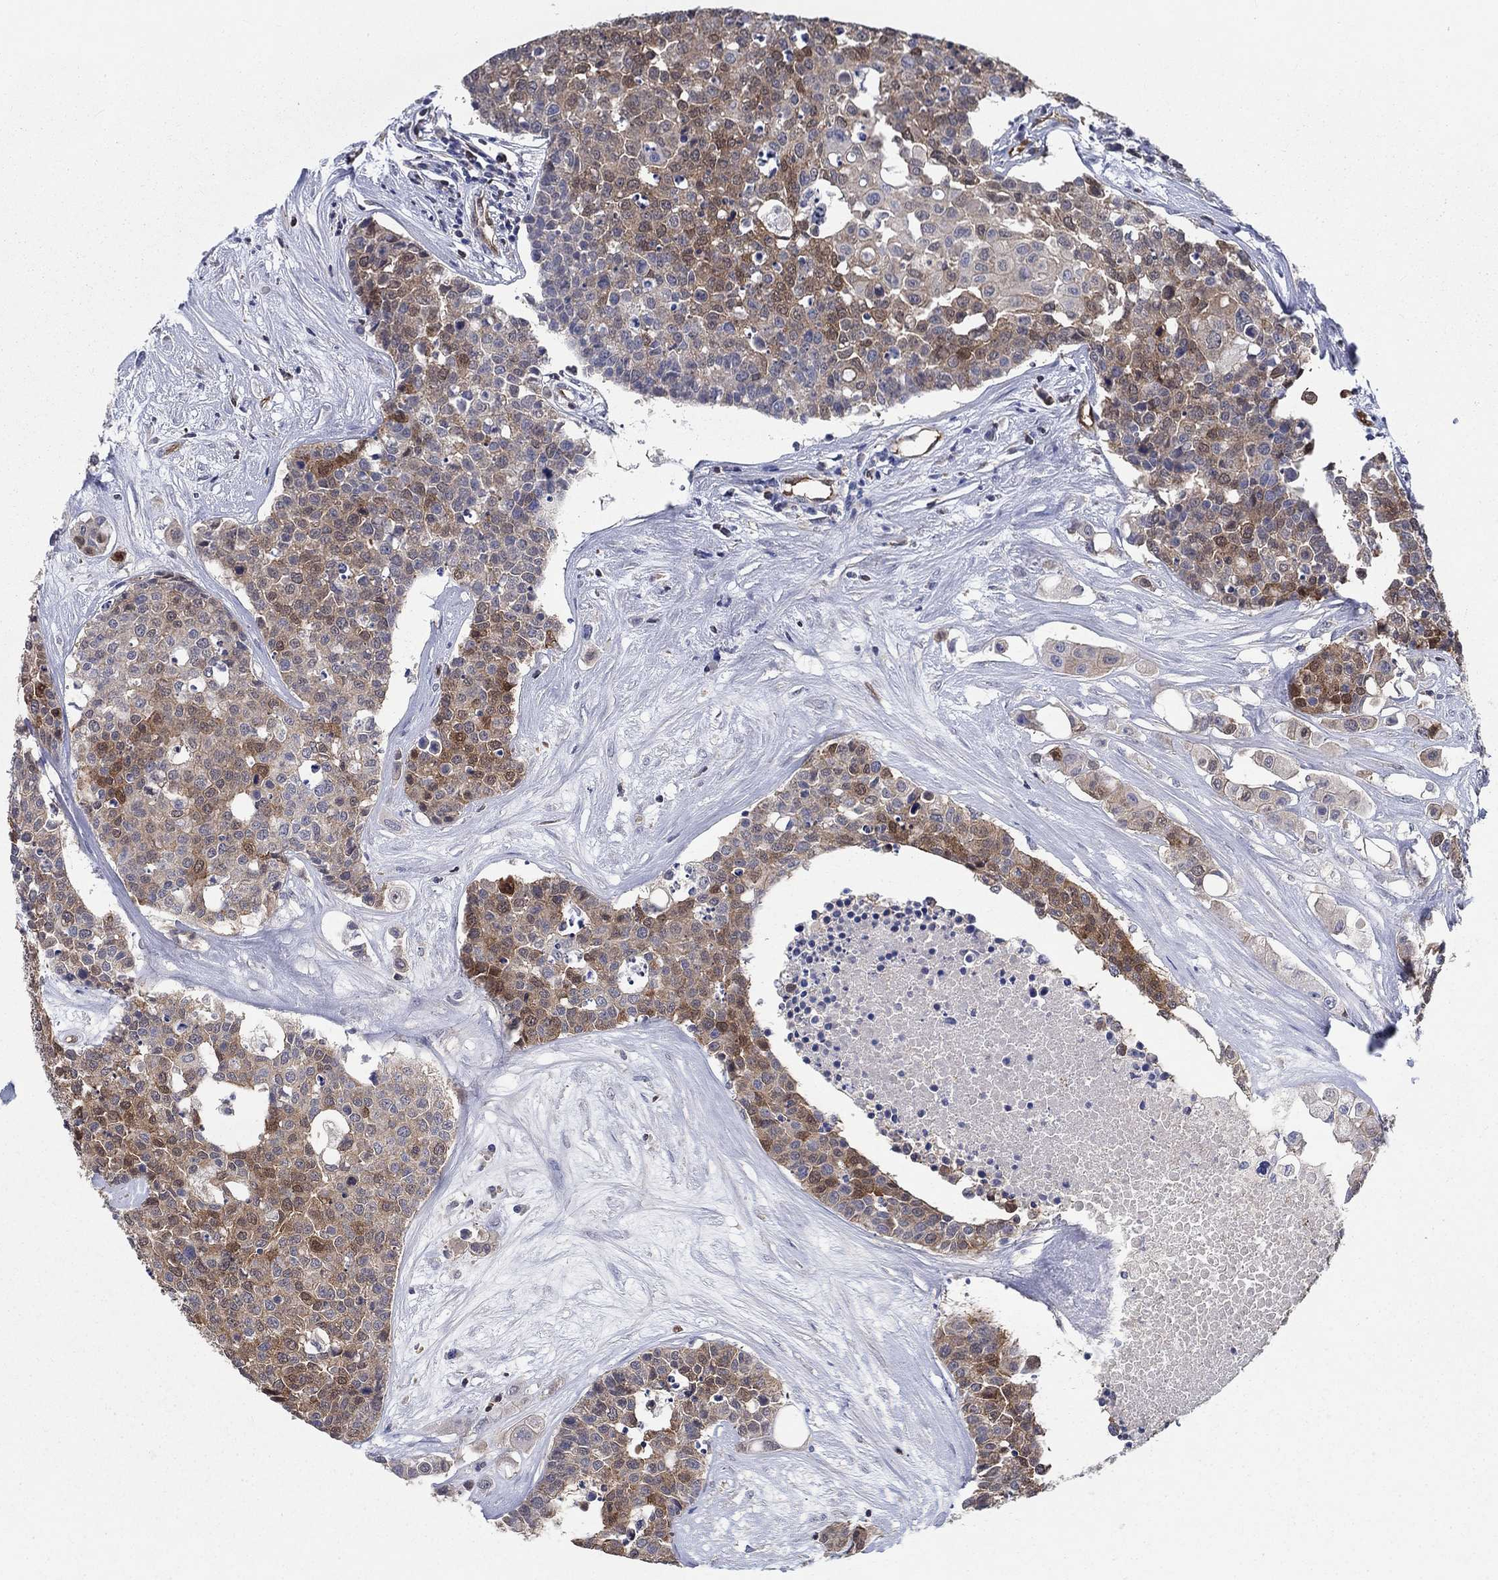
{"staining": {"intensity": "moderate", "quantity": "<25%", "location": "cytoplasmic/membranous,nuclear"}, "tissue": "carcinoid", "cell_type": "Tumor cells", "image_type": "cancer", "snomed": [{"axis": "morphology", "description": "Carcinoid, malignant, NOS"}, {"axis": "topography", "description": "Colon"}], "caption": "Malignant carcinoid stained for a protein shows moderate cytoplasmic/membranous and nuclear positivity in tumor cells.", "gene": "AGFG2", "patient": {"sex": "male", "age": 81}}